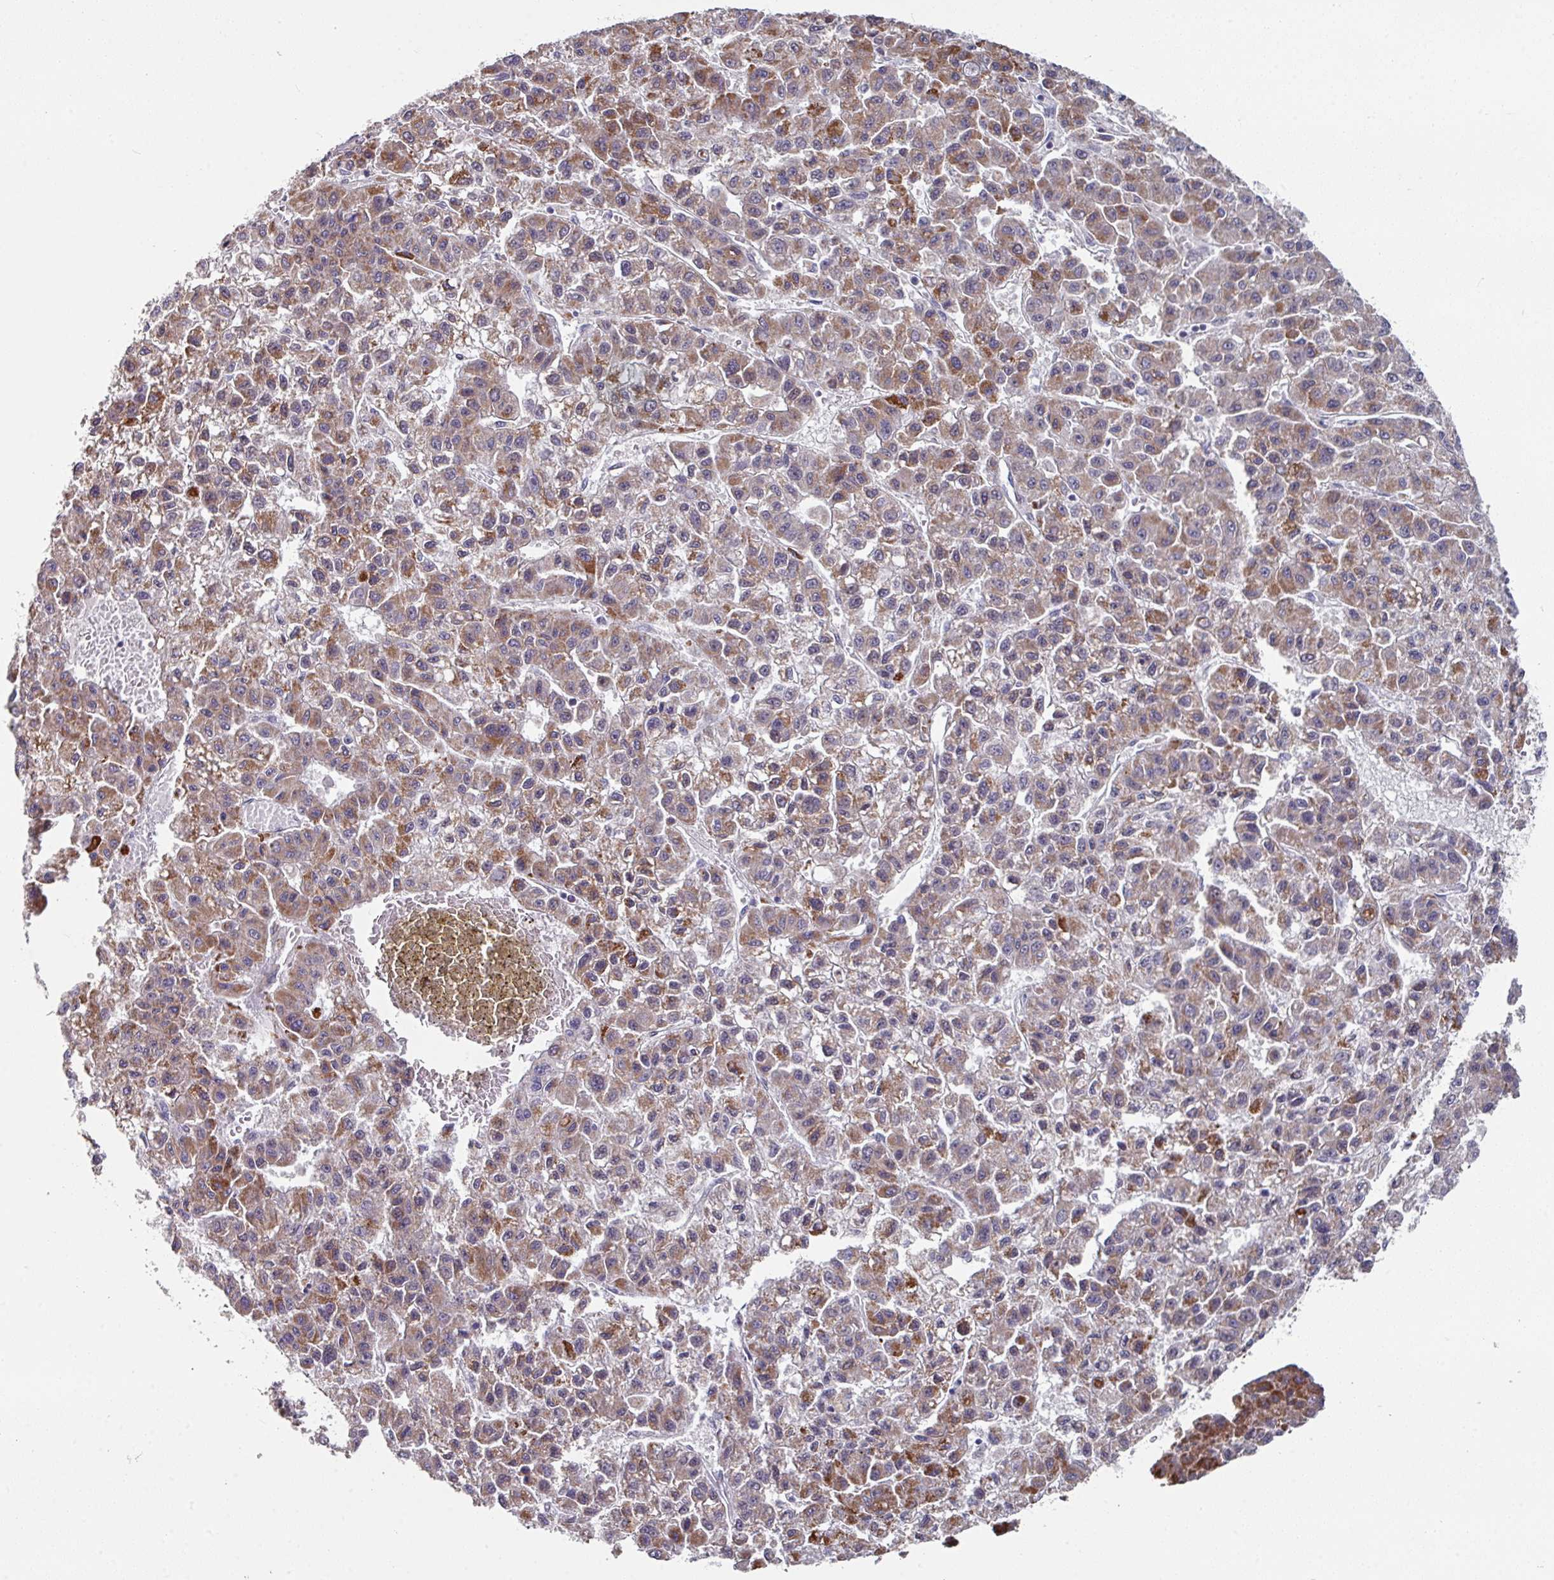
{"staining": {"intensity": "moderate", "quantity": ">75%", "location": "cytoplasmic/membranous"}, "tissue": "liver cancer", "cell_type": "Tumor cells", "image_type": "cancer", "snomed": [{"axis": "morphology", "description": "Carcinoma, Hepatocellular, NOS"}, {"axis": "topography", "description": "Liver"}], "caption": "Moderate cytoplasmic/membranous expression for a protein is identified in about >75% of tumor cells of liver hepatocellular carcinoma using immunohistochemistry (IHC).", "gene": "CBX7", "patient": {"sex": "male", "age": 70}}